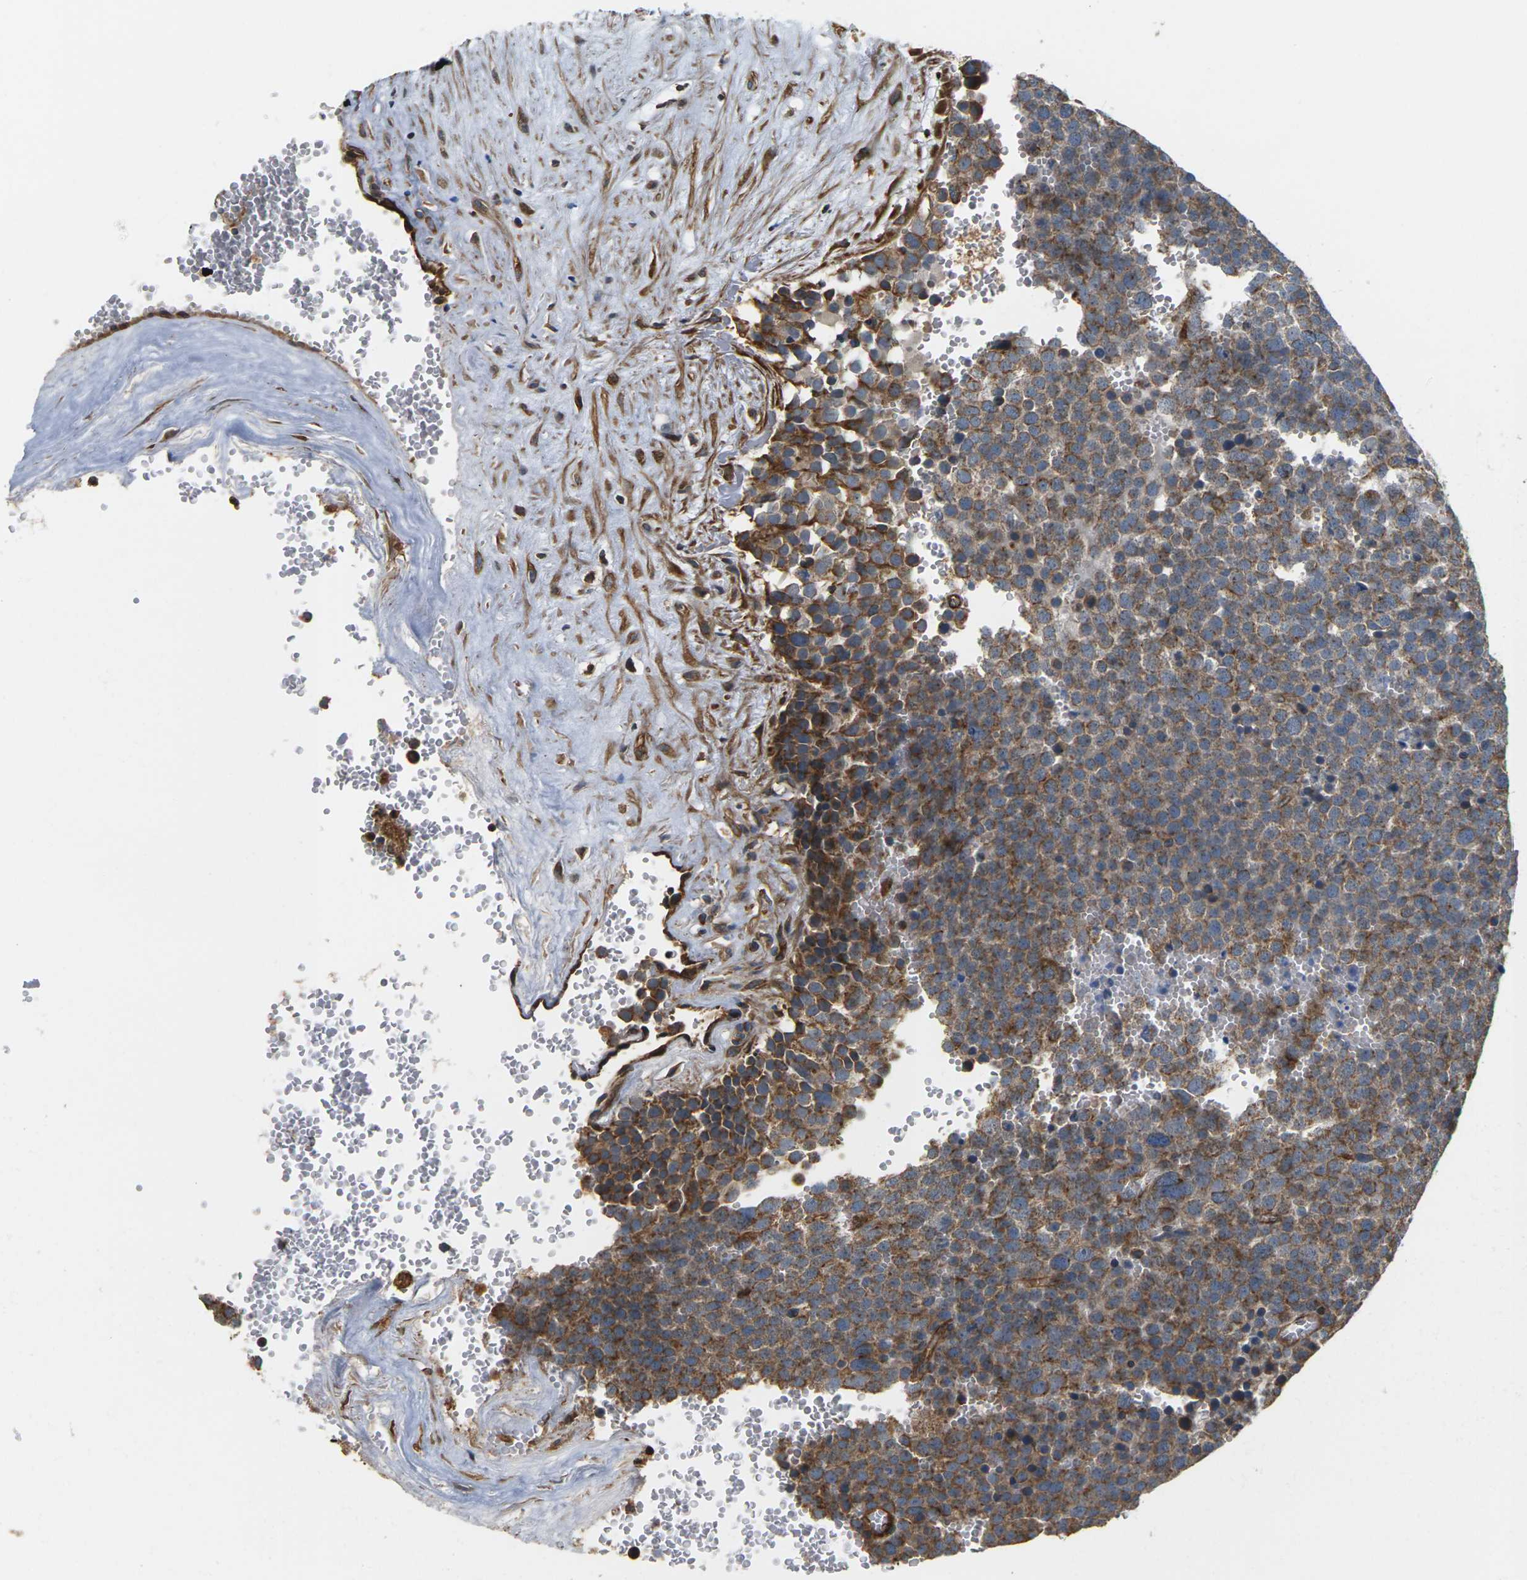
{"staining": {"intensity": "moderate", "quantity": ">75%", "location": "cytoplasmic/membranous"}, "tissue": "testis cancer", "cell_type": "Tumor cells", "image_type": "cancer", "snomed": [{"axis": "morphology", "description": "Seminoma, NOS"}, {"axis": "topography", "description": "Testis"}], "caption": "An immunohistochemistry photomicrograph of neoplastic tissue is shown. Protein staining in brown labels moderate cytoplasmic/membranous positivity in testis cancer (seminoma) within tumor cells. (DAB (3,3'-diaminobenzidine) = brown stain, brightfield microscopy at high magnification).", "gene": "PCDHB4", "patient": {"sex": "male", "age": 71}}